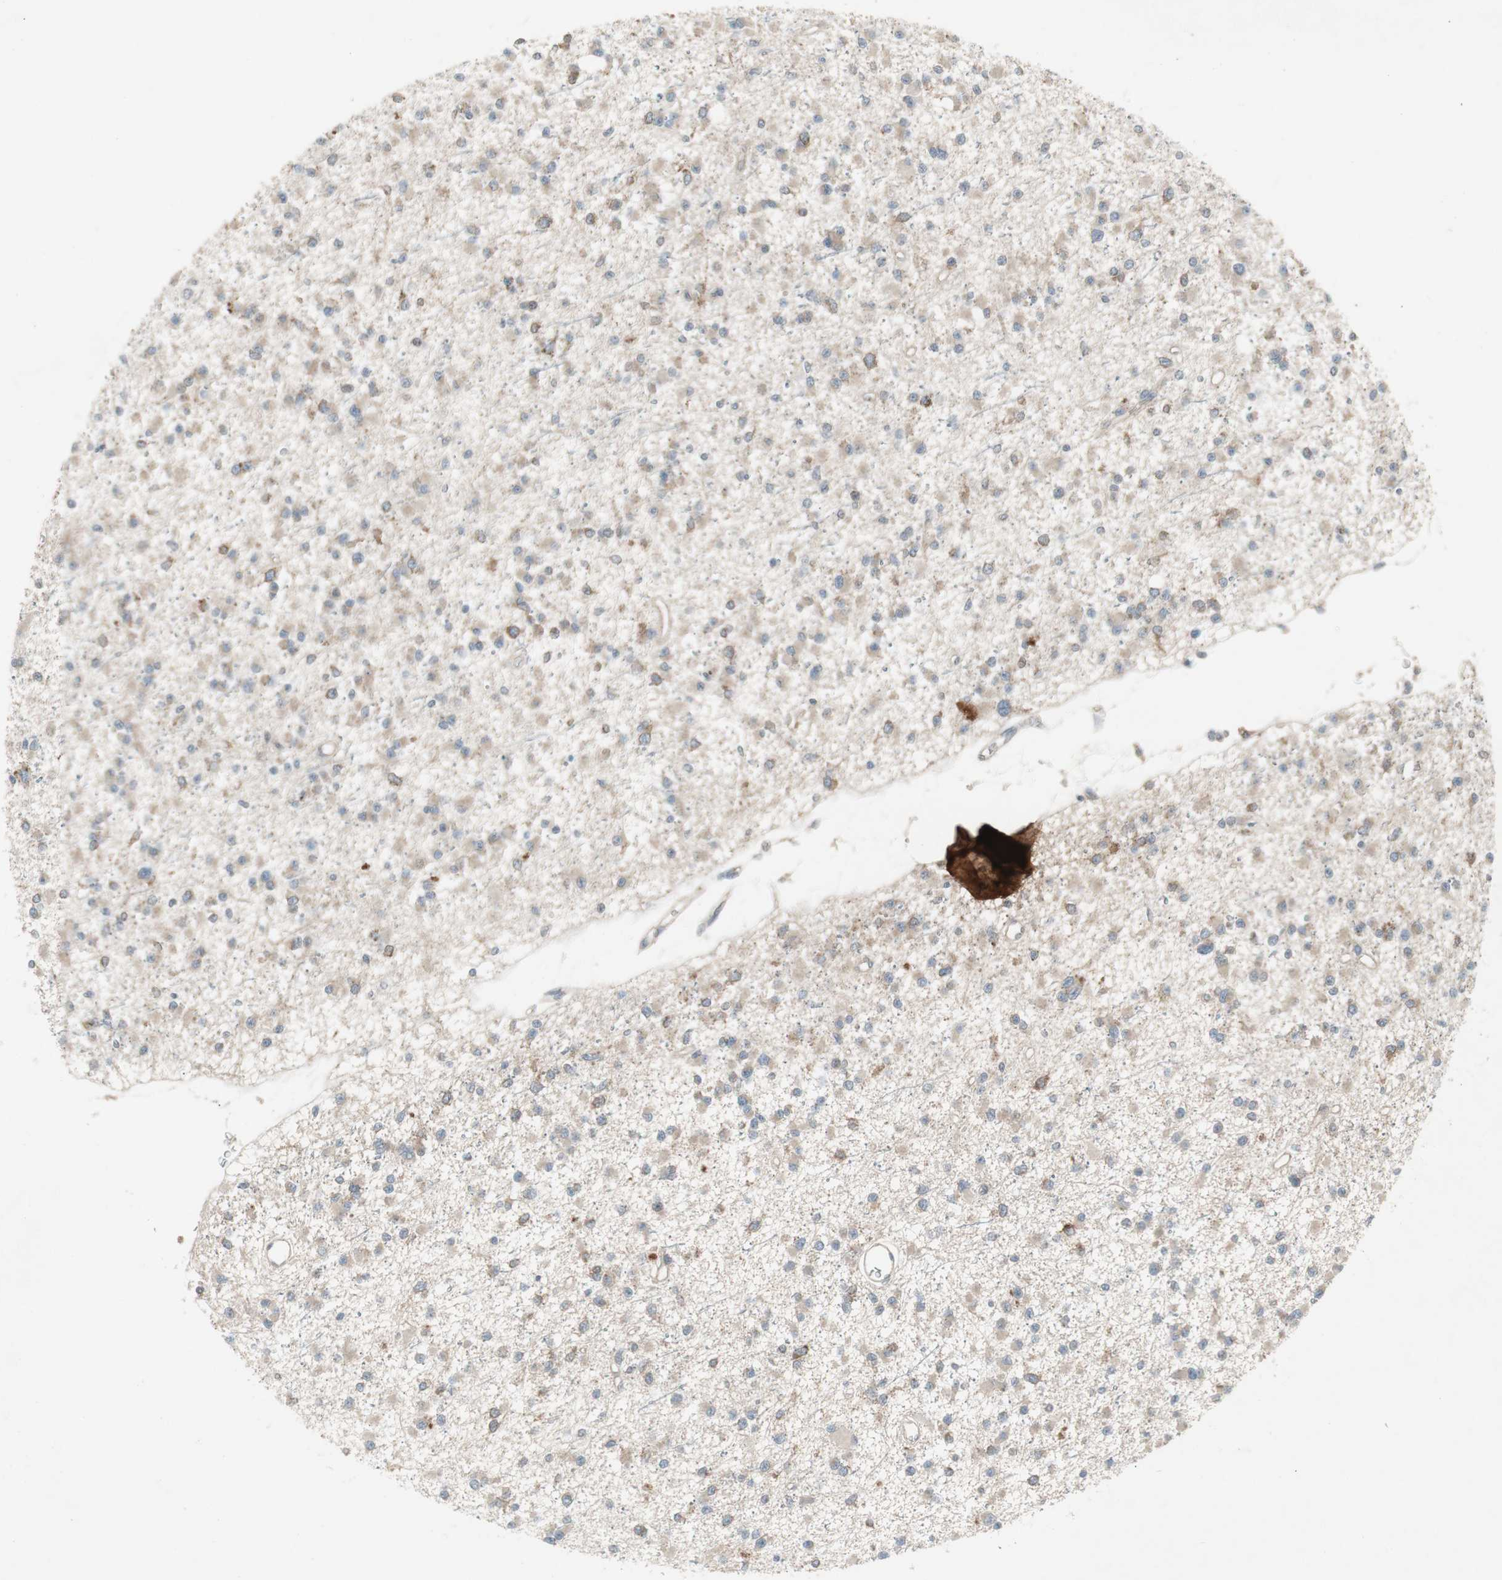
{"staining": {"intensity": "weak", "quantity": ">75%", "location": "cytoplasmic/membranous"}, "tissue": "glioma", "cell_type": "Tumor cells", "image_type": "cancer", "snomed": [{"axis": "morphology", "description": "Glioma, malignant, Low grade"}, {"axis": "topography", "description": "Brain"}], "caption": "Immunohistochemistry (IHC) micrograph of glioma stained for a protein (brown), which demonstrates low levels of weak cytoplasmic/membranous positivity in approximately >75% of tumor cells.", "gene": "PANK2", "patient": {"sex": "female", "age": 22}}